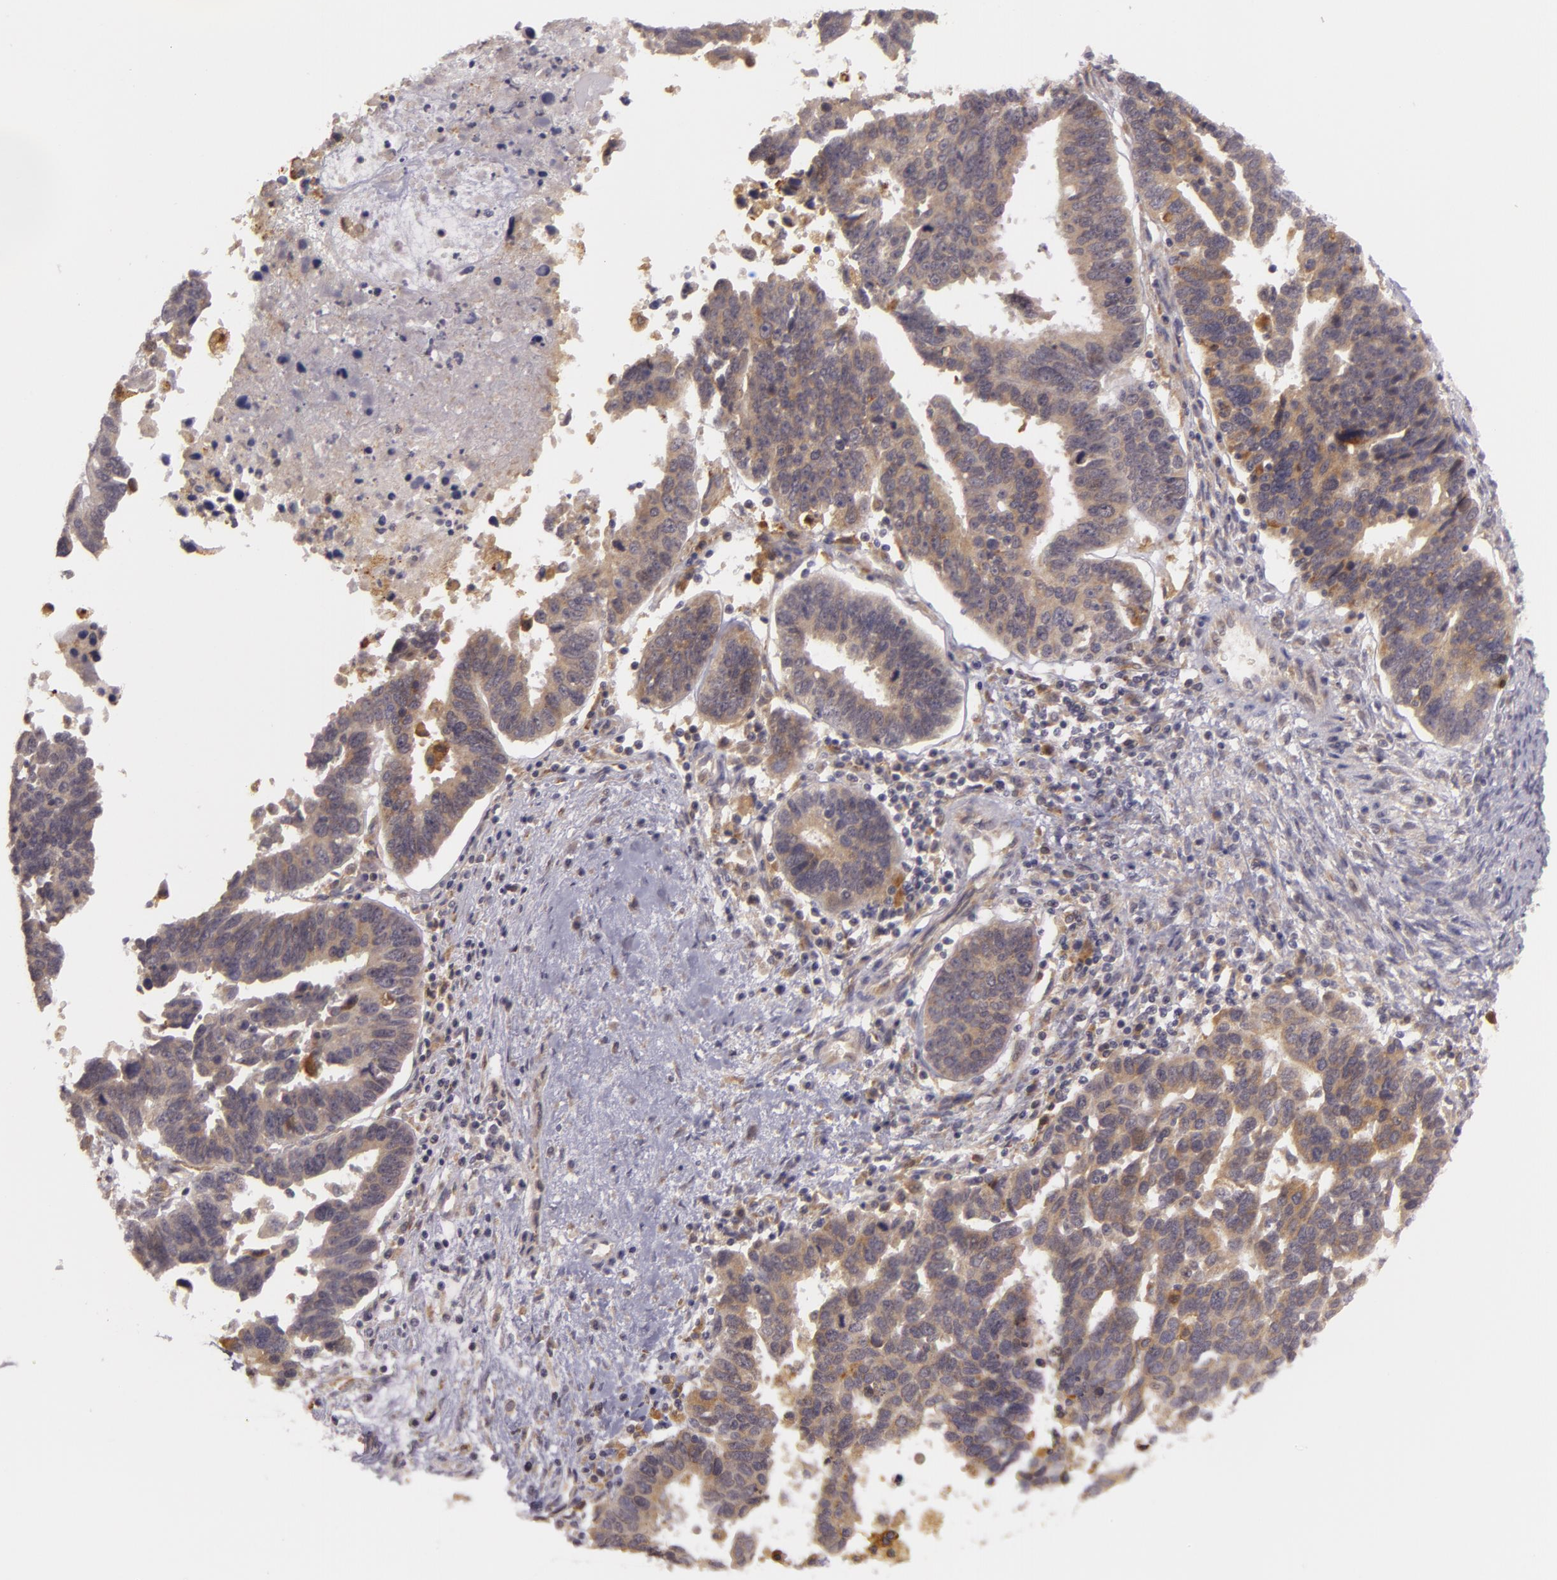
{"staining": {"intensity": "weak", "quantity": ">75%", "location": "cytoplasmic/membranous"}, "tissue": "ovarian cancer", "cell_type": "Tumor cells", "image_type": "cancer", "snomed": [{"axis": "morphology", "description": "Carcinoma, endometroid"}, {"axis": "morphology", "description": "Cystadenocarcinoma, serous, NOS"}, {"axis": "topography", "description": "Ovary"}], "caption": "The micrograph exhibits immunohistochemical staining of ovarian serous cystadenocarcinoma. There is weak cytoplasmic/membranous staining is appreciated in about >75% of tumor cells. (Stains: DAB (3,3'-diaminobenzidine) in brown, nuclei in blue, Microscopy: brightfield microscopy at high magnification).", "gene": "PPP1R3F", "patient": {"sex": "female", "age": 45}}